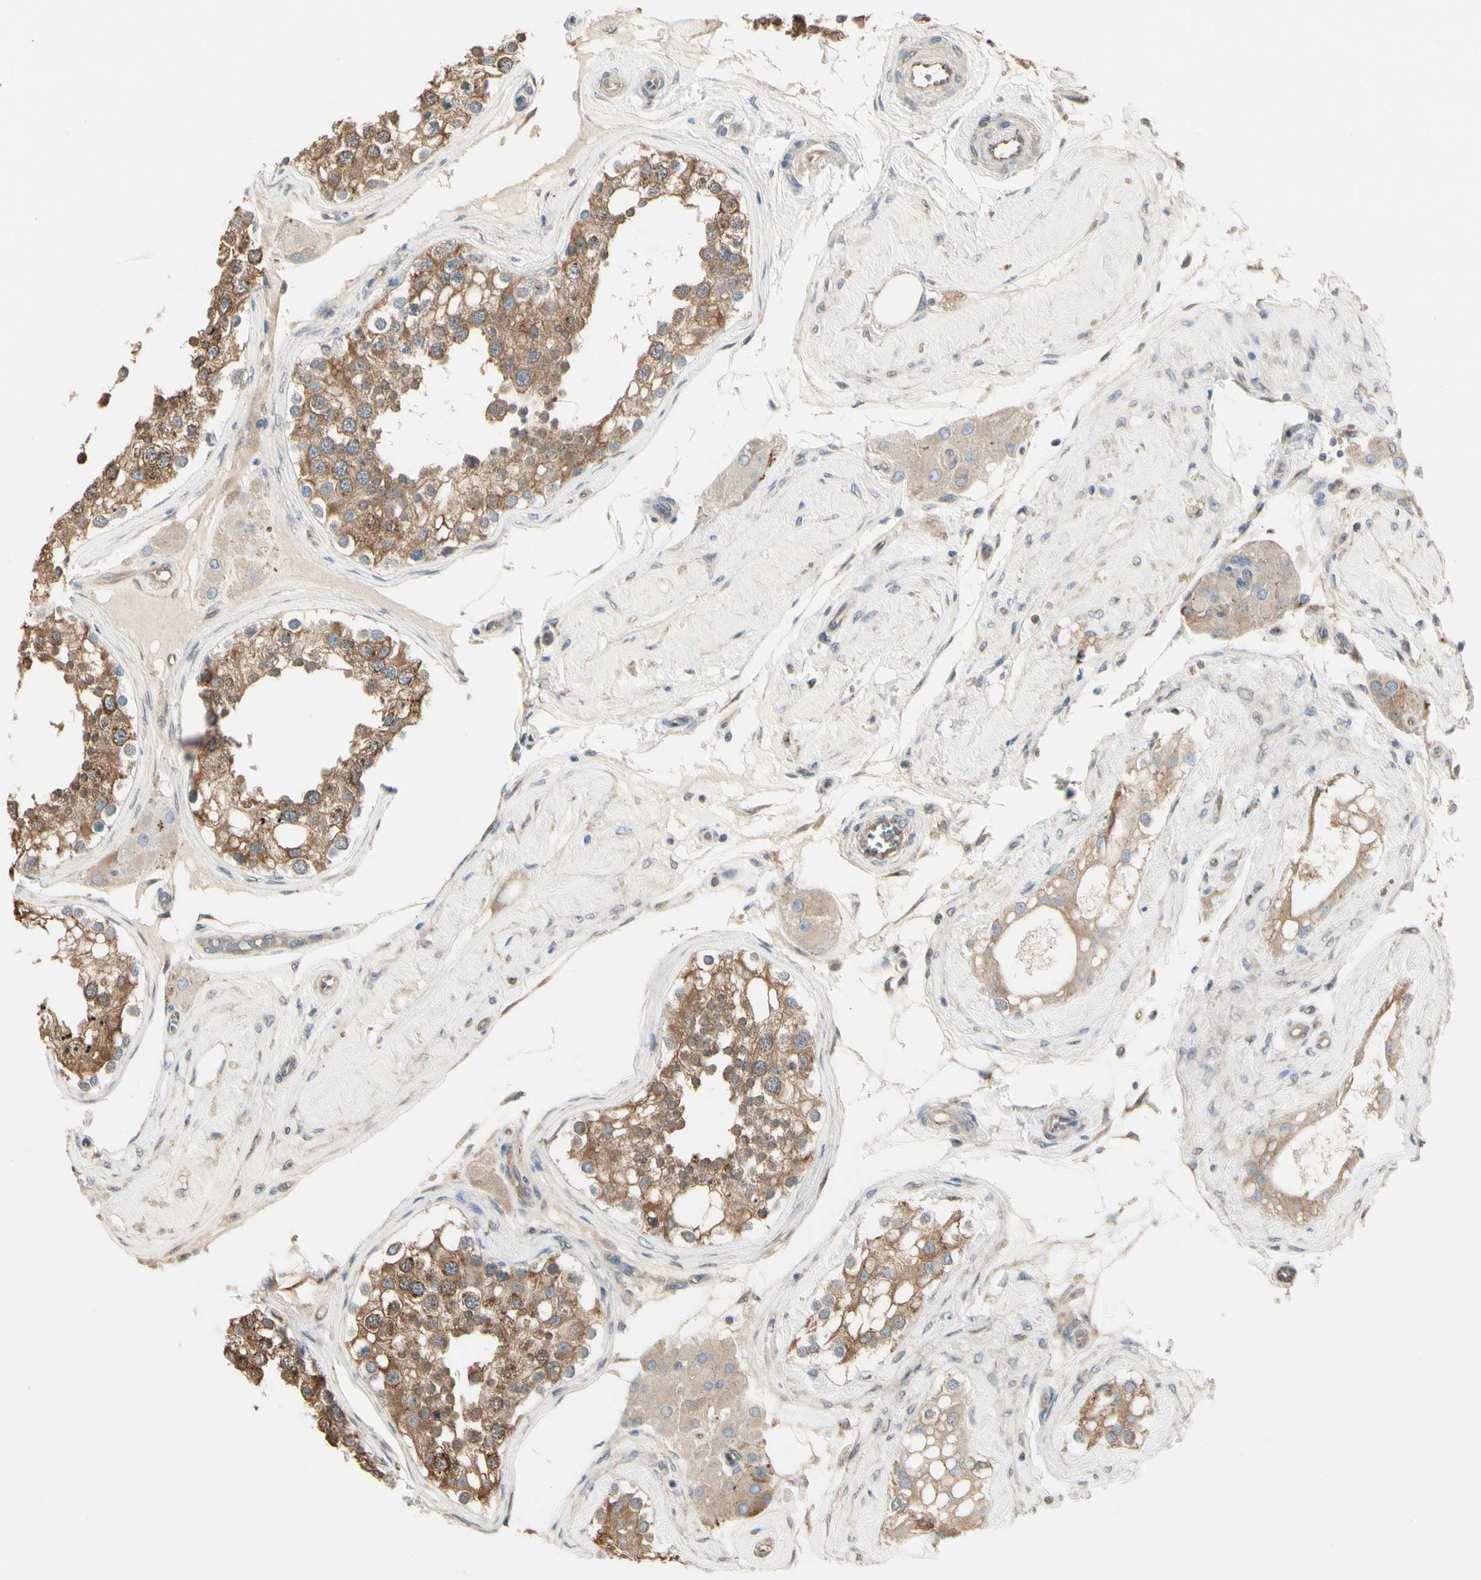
{"staining": {"intensity": "moderate", "quantity": ">75%", "location": "cytoplasmic/membranous"}, "tissue": "testis", "cell_type": "Cells in seminiferous ducts", "image_type": "normal", "snomed": [{"axis": "morphology", "description": "Normal tissue, NOS"}, {"axis": "topography", "description": "Testis"}], "caption": "The immunohistochemical stain labels moderate cytoplasmic/membranous expression in cells in seminiferous ducts of unremarkable testis.", "gene": "NUCB2", "patient": {"sex": "male", "age": 68}}